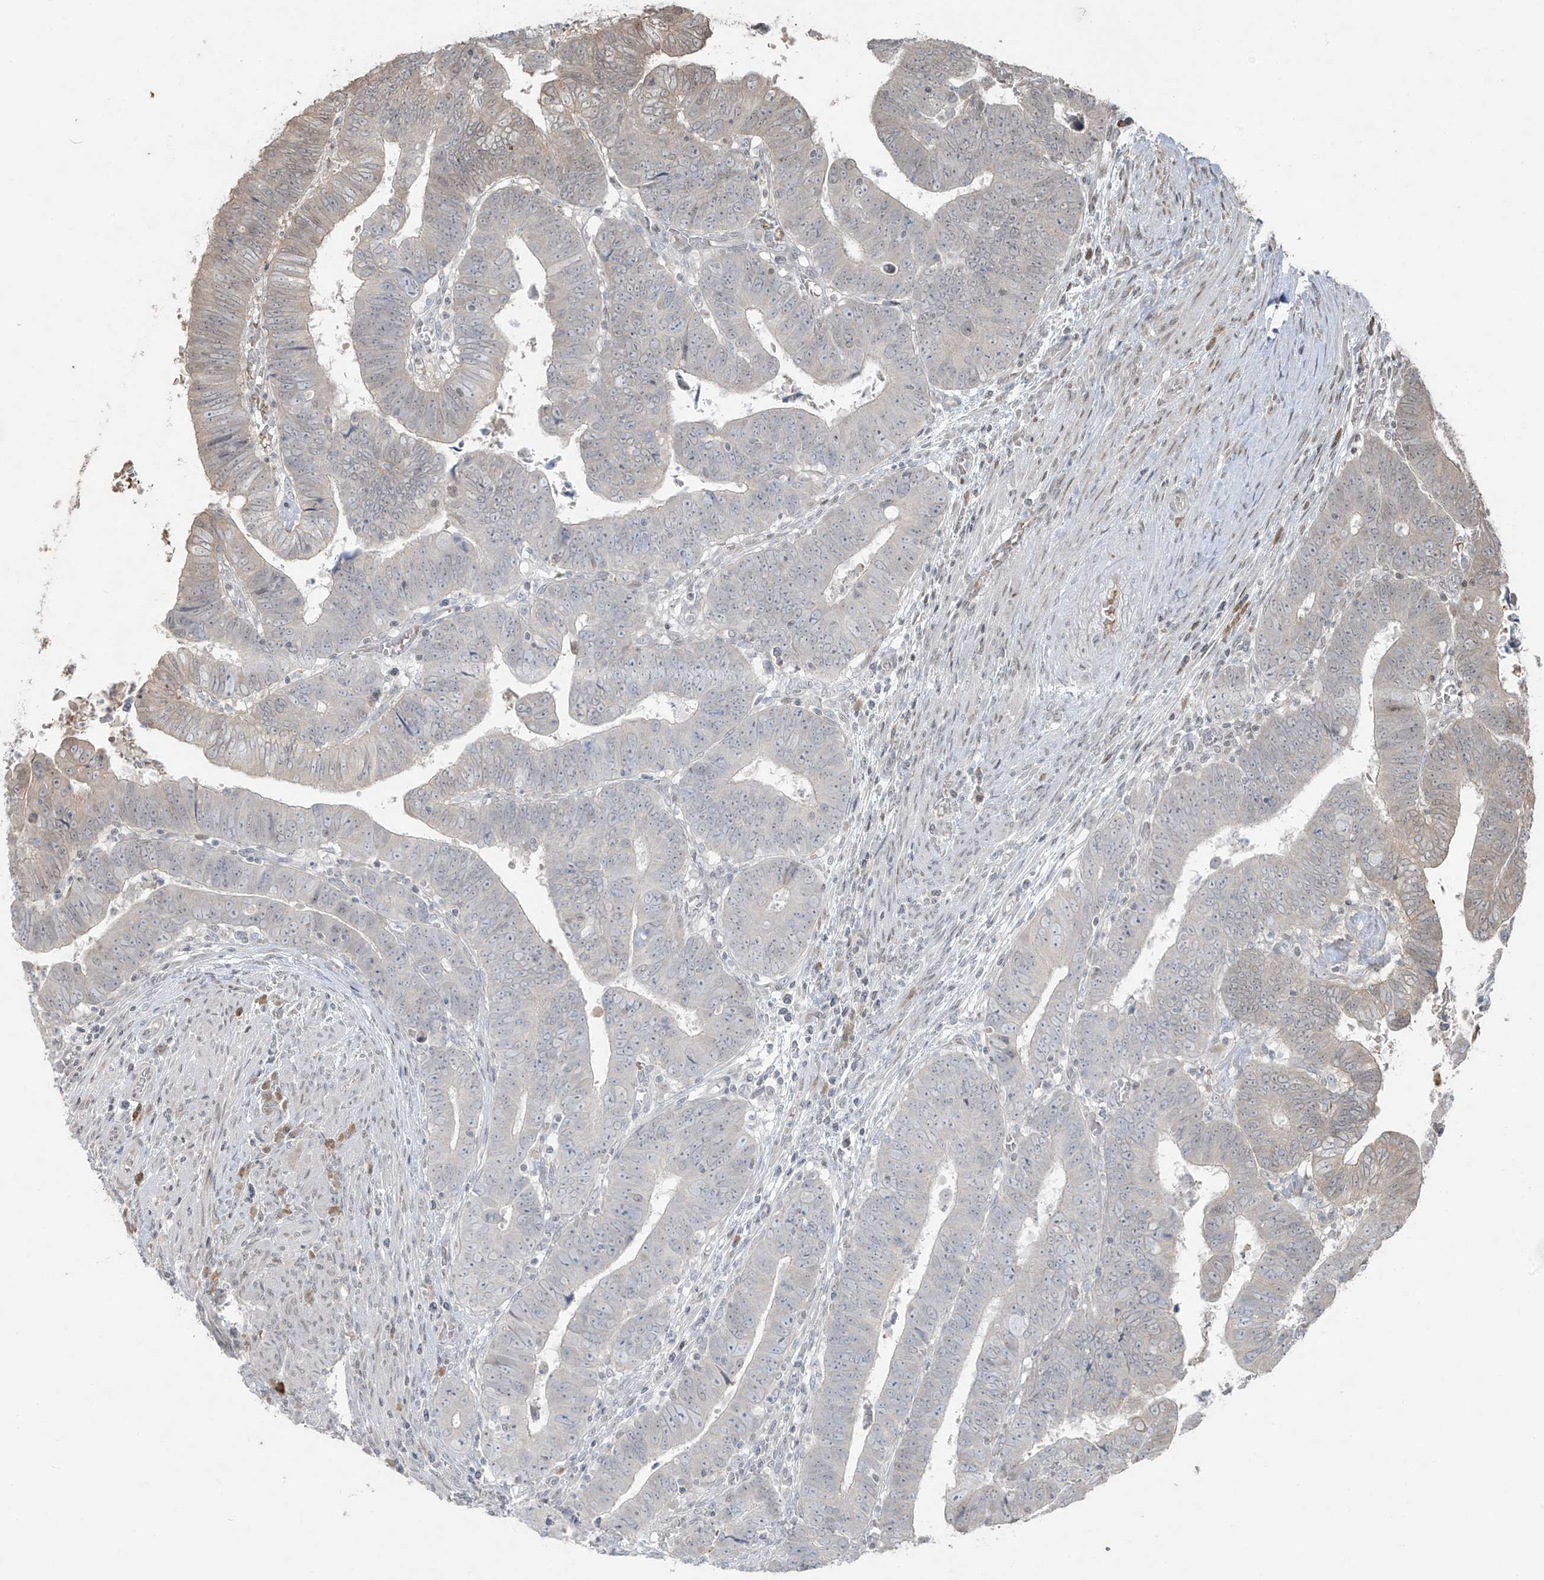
{"staining": {"intensity": "weak", "quantity": "<25%", "location": "nuclear"}, "tissue": "colorectal cancer", "cell_type": "Tumor cells", "image_type": "cancer", "snomed": [{"axis": "morphology", "description": "Normal tissue, NOS"}, {"axis": "morphology", "description": "Adenocarcinoma, NOS"}, {"axis": "topography", "description": "Rectum"}], "caption": "An IHC image of adenocarcinoma (colorectal) is shown. There is no staining in tumor cells of adenocarcinoma (colorectal).", "gene": "TTC22", "patient": {"sex": "female", "age": 65}}